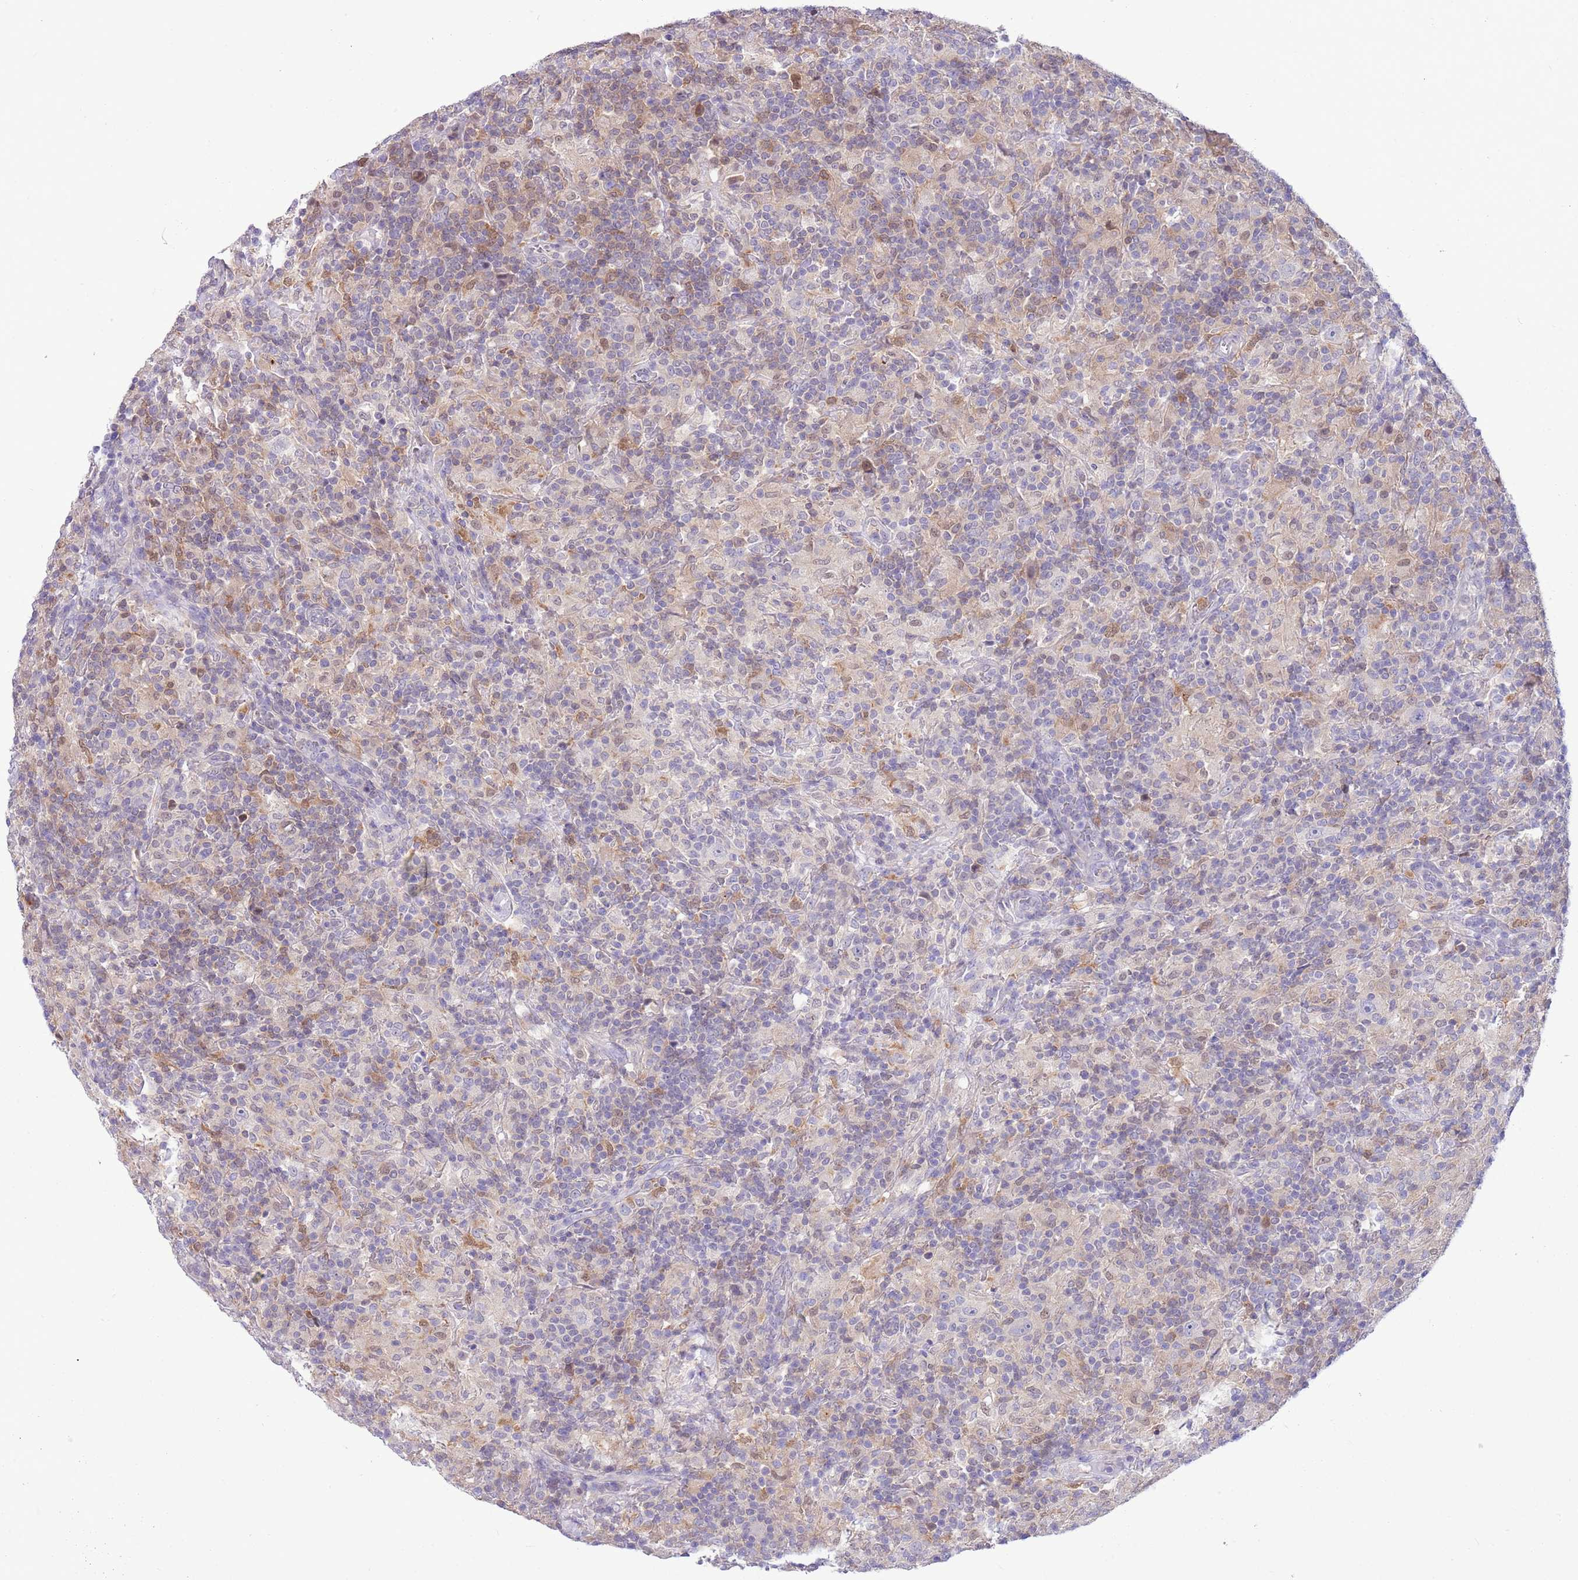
{"staining": {"intensity": "negative", "quantity": "none", "location": "none"}, "tissue": "lymphoma", "cell_type": "Tumor cells", "image_type": "cancer", "snomed": [{"axis": "morphology", "description": "Hodgkin's disease, NOS"}, {"axis": "topography", "description": "Lymph node"}], "caption": "The micrograph displays no staining of tumor cells in Hodgkin's disease.", "gene": "DDI2", "patient": {"sex": "male", "age": 70}}